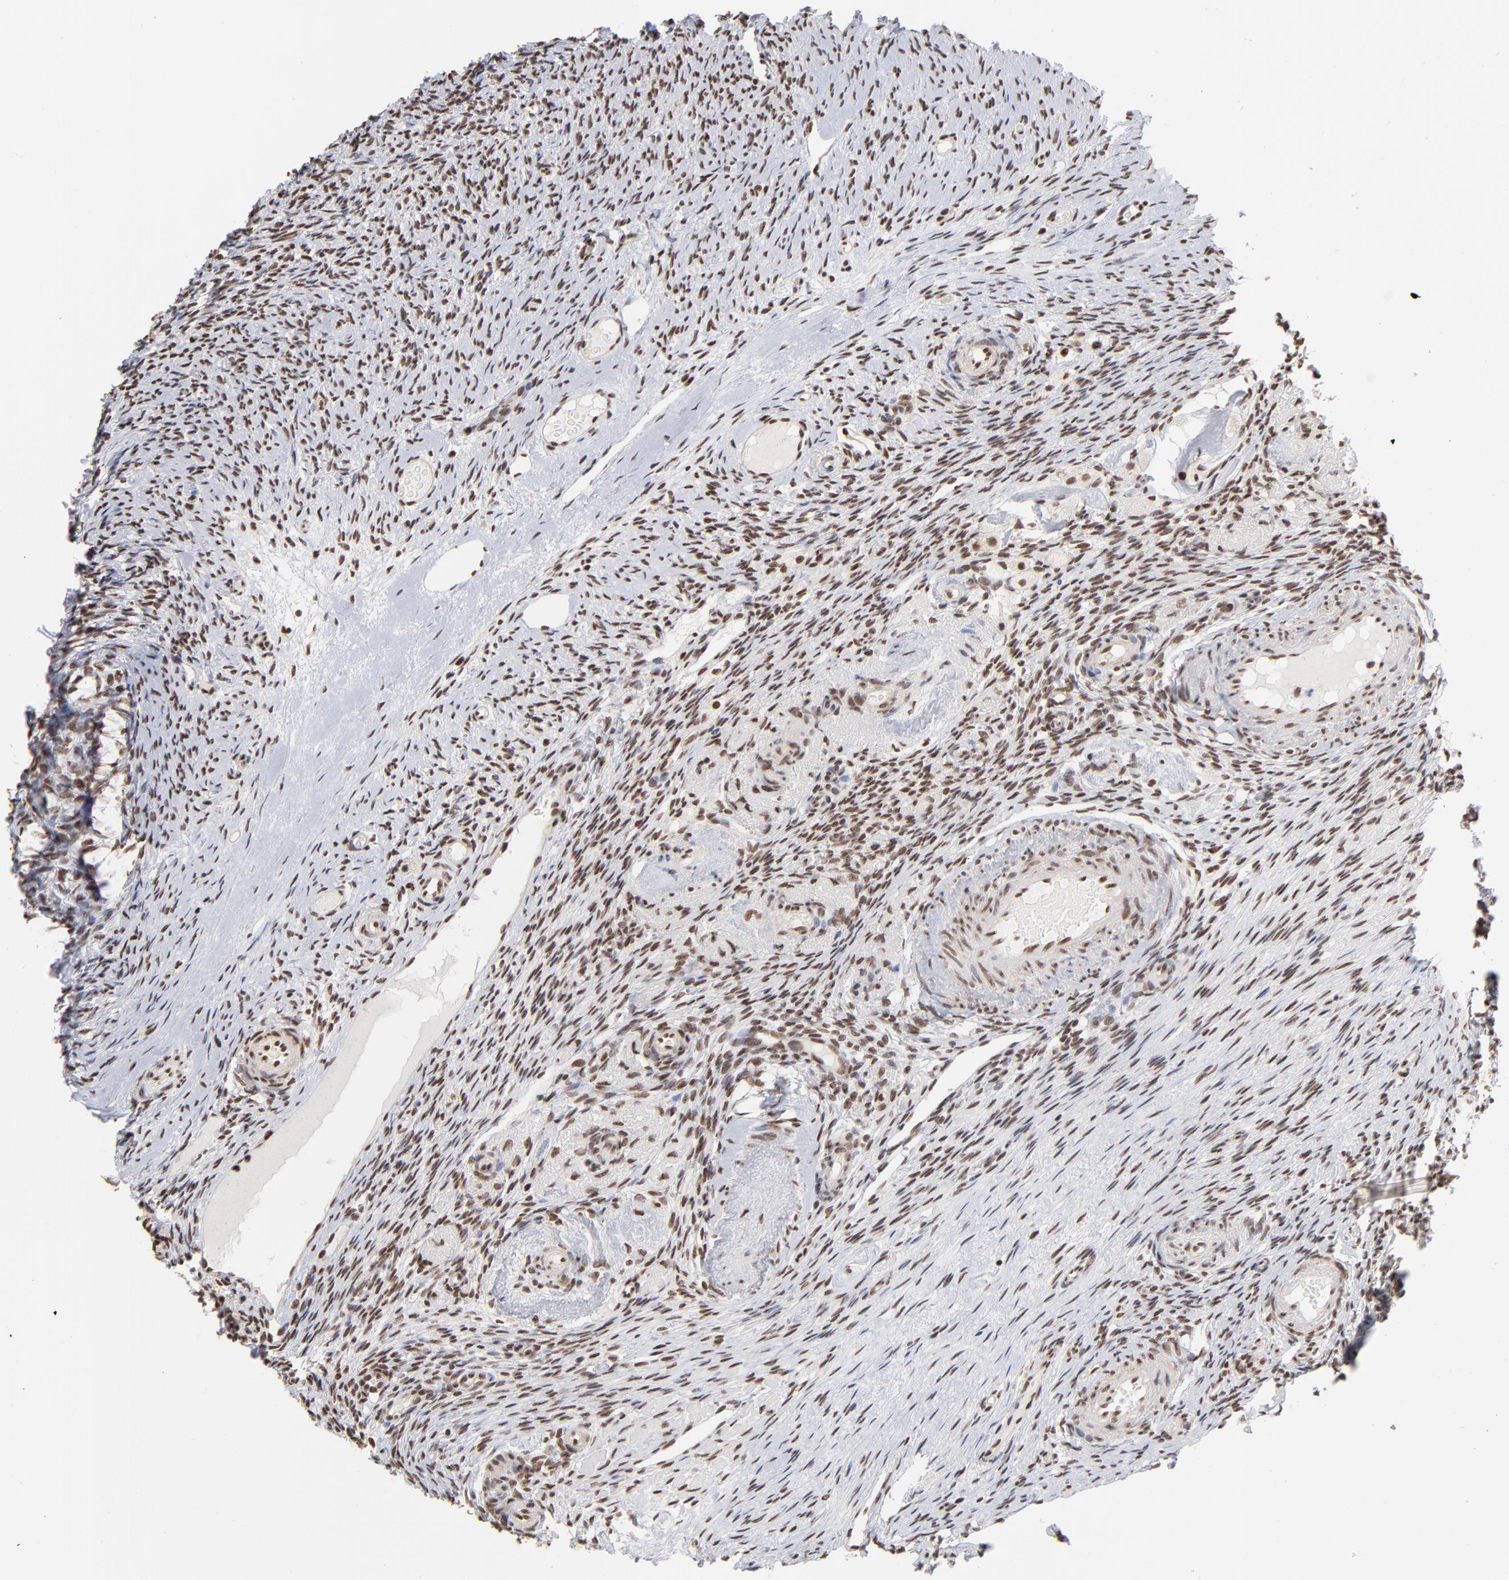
{"staining": {"intensity": "strong", "quantity": ">75%", "location": "nuclear"}, "tissue": "ovary", "cell_type": "Follicle cells", "image_type": "normal", "snomed": [{"axis": "morphology", "description": "Normal tissue, NOS"}, {"axis": "topography", "description": "Ovary"}], "caption": "Follicle cells reveal high levels of strong nuclear expression in about >75% of cells in unremarkable human ovary.", "gene": "ZNF3", "patient": {"sex": "female", "age": 60}}